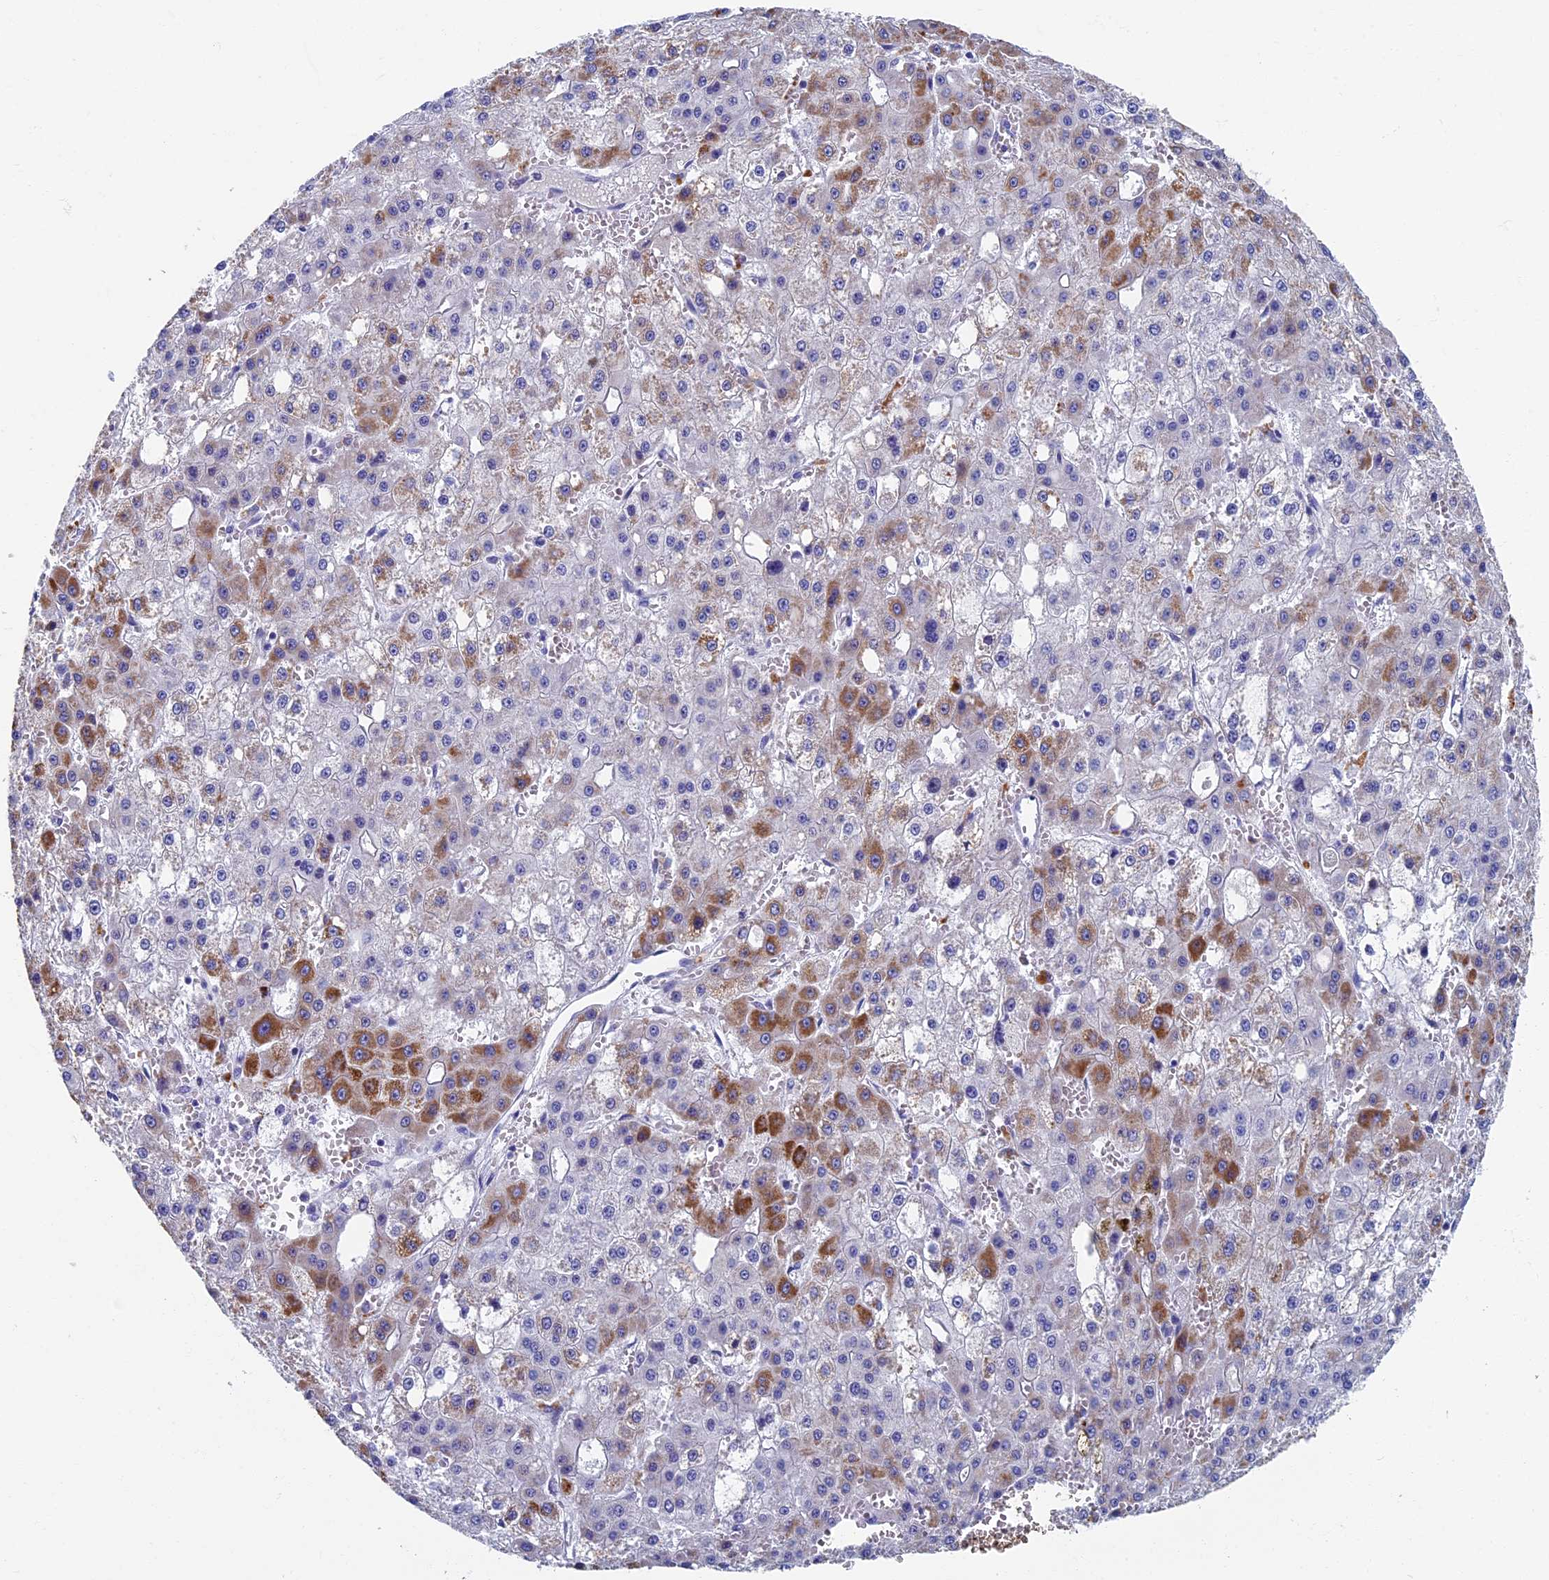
{"staining": {"intensity": "moderate", "quantity": "<25%", "location": "cytoplasmic/membranous"}, "tissue": "liver cancer", "cell_type": "Tumor cells", "image_type": "cancer", "snomed": [{"axis": "morphology", "description": "Carcinoma, Hepatocellular, NOS"}, {"axis": "topography", "description": "Liver"}], "caption": "The histopathology image shows a brown stain indicating the presence of a protein in the cytoplasmic/membranous of tumor cells in hepatocellular carcinoma (liver). (brown staining indicates protein expression, while blue staining denotes nuclei).", "gene": "OAT", "patient": {"sex": "male", "age": 47}}